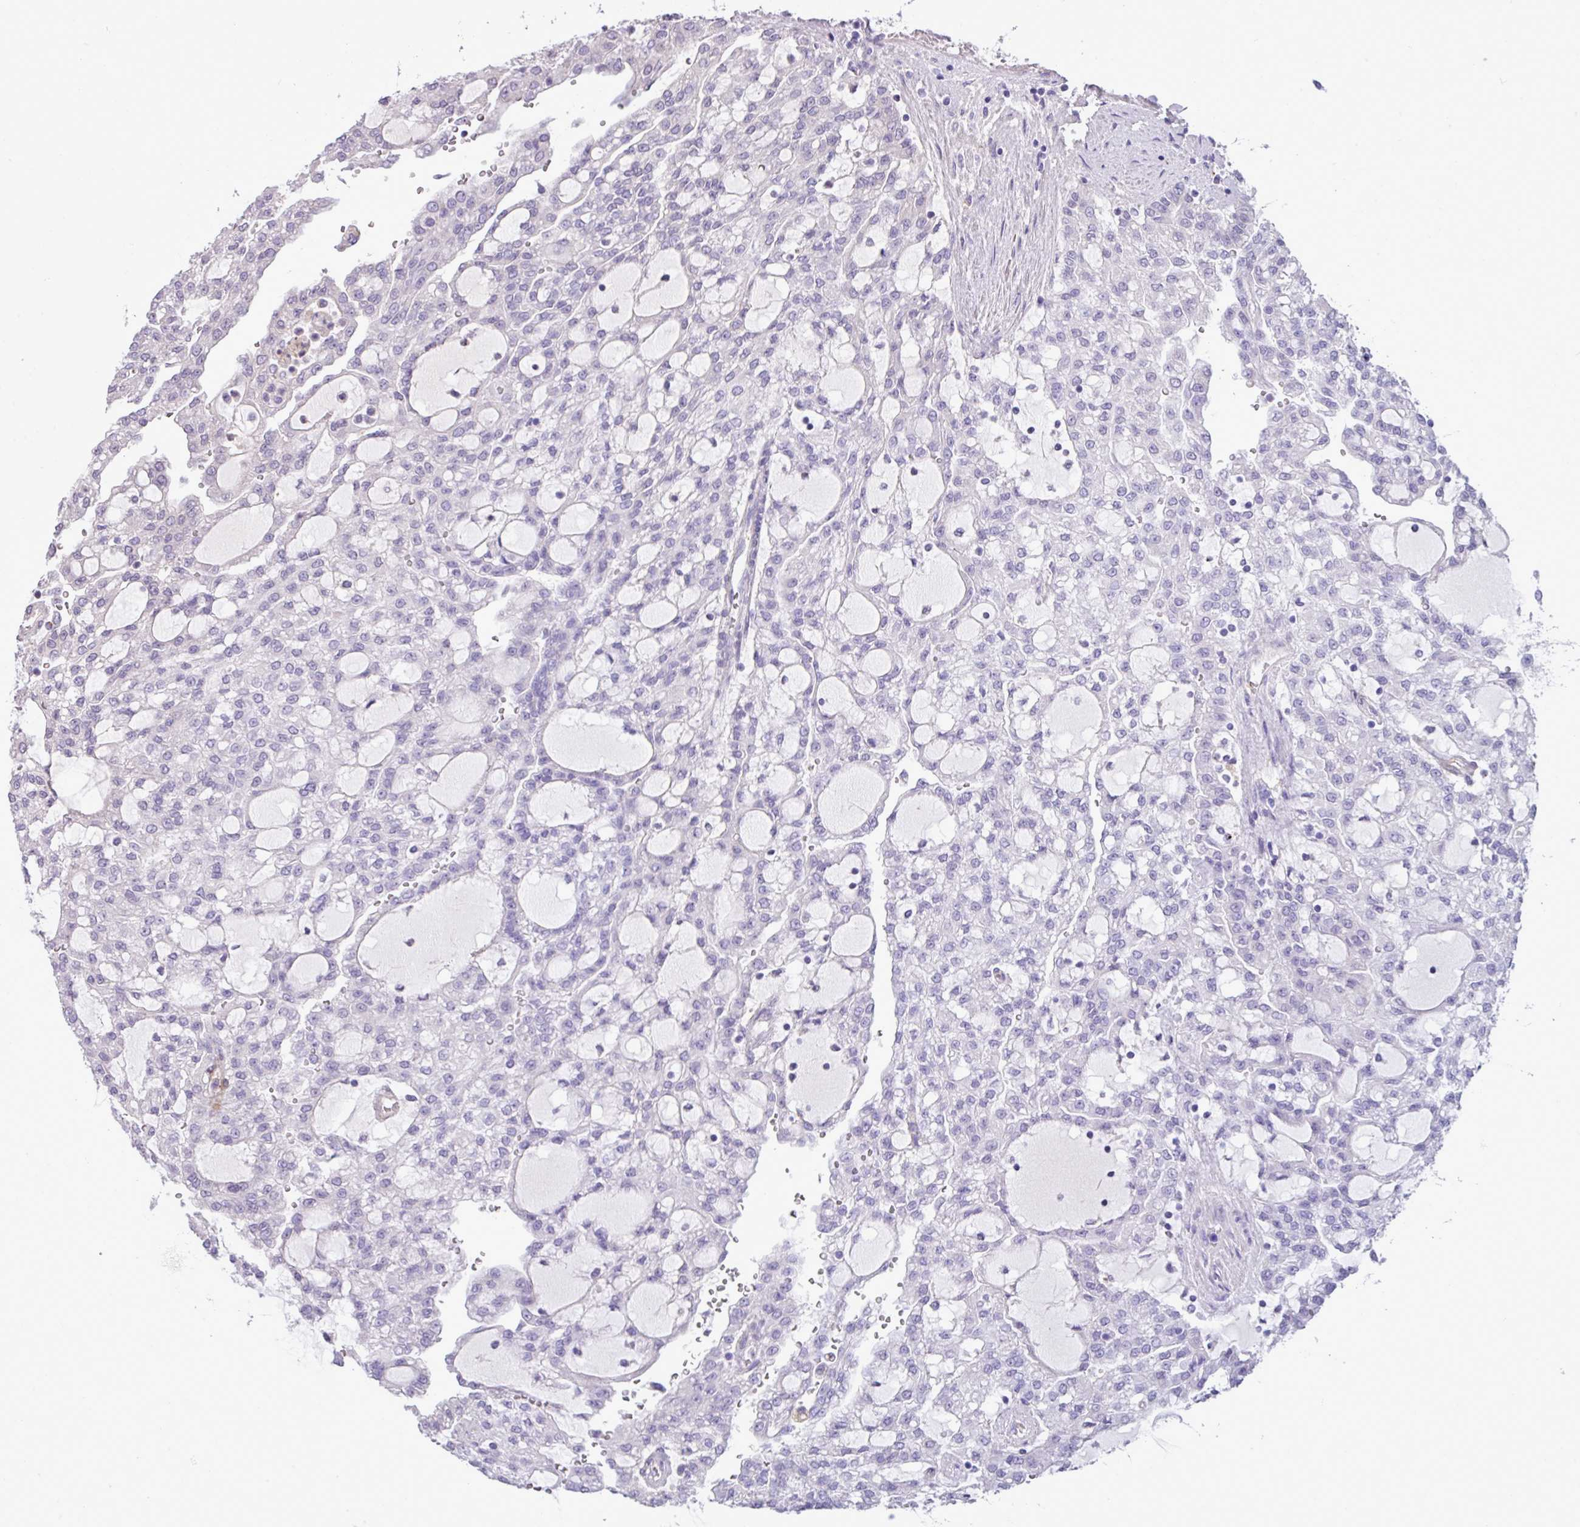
{"staining": {"intensity": "negative", "quantity": "none", "location": "none"}, "tissue": "renal cancer", "cell_type": "Tumor cells", "image_type": "cancer", "snomed": [{"axis": "morphology", "description": "Adenocarcinoma, NOS"}, {"axis": "topography", "description": "Kidney"}], "caption": "Immunohistochemistry (IHC) photomicrograph of human renal adenocarcinoma stained for a protein (brown), which exhibits no expression in tumor cells.", "gene": "CD248", "patient": {"sex": "male", "age": 63}}